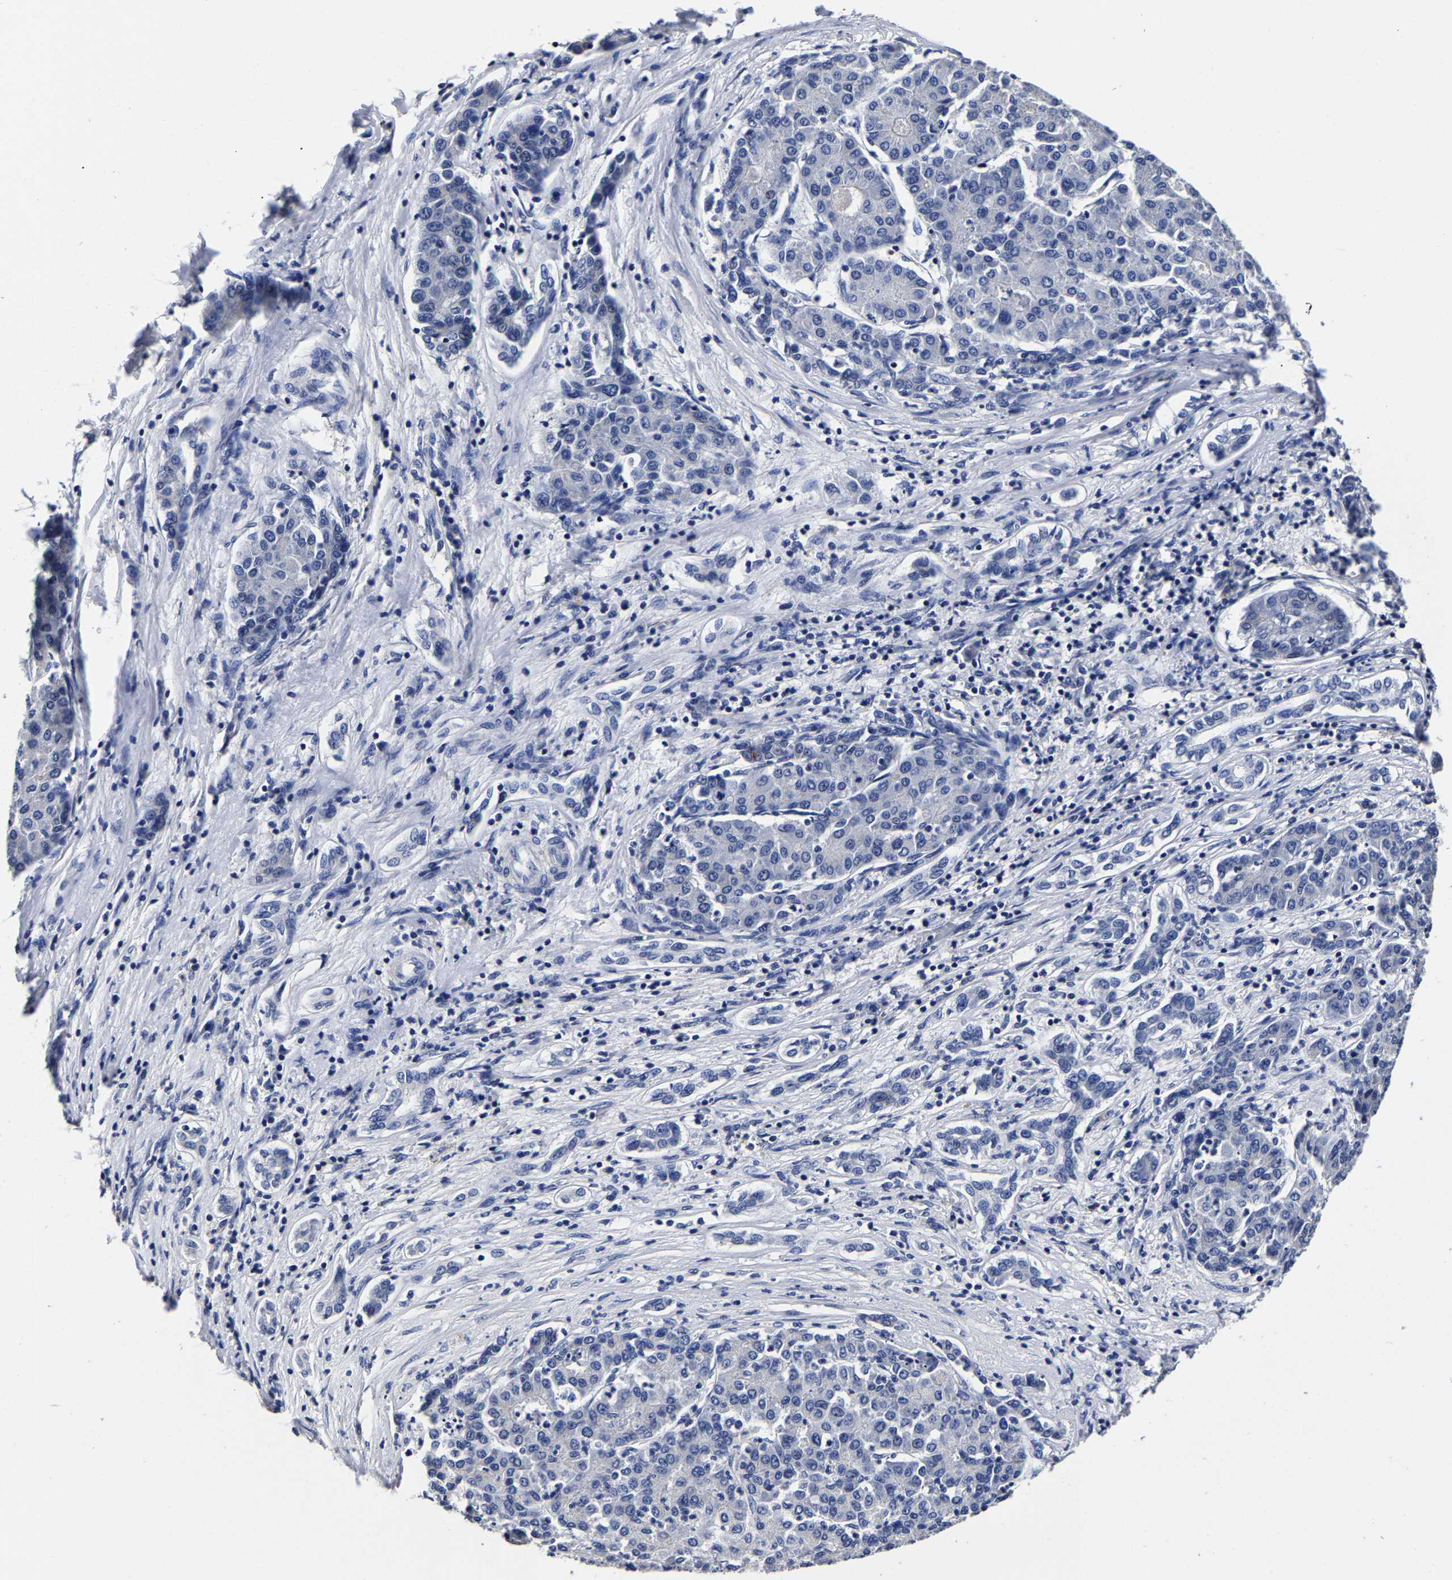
{"staining": {"intensity": "negative", "quantity": "none", "location": "none"}, "tissue": "liver cancer", "cell_type": "Tumor cells", "image_type": "cancer", "snomed": [{"axis": "morphology", "description": "Carcinoma, Hepatocellular, NOS"}, {"axis": "topography", "description": "Liver"}], "caption": "Immunohistochemistry micrograph of liver cancer stained for a protein (brown), which shows no positivity in tumor cells.", "gene": "AKAP4", "patient": {"sex": "male", "age": 65}}